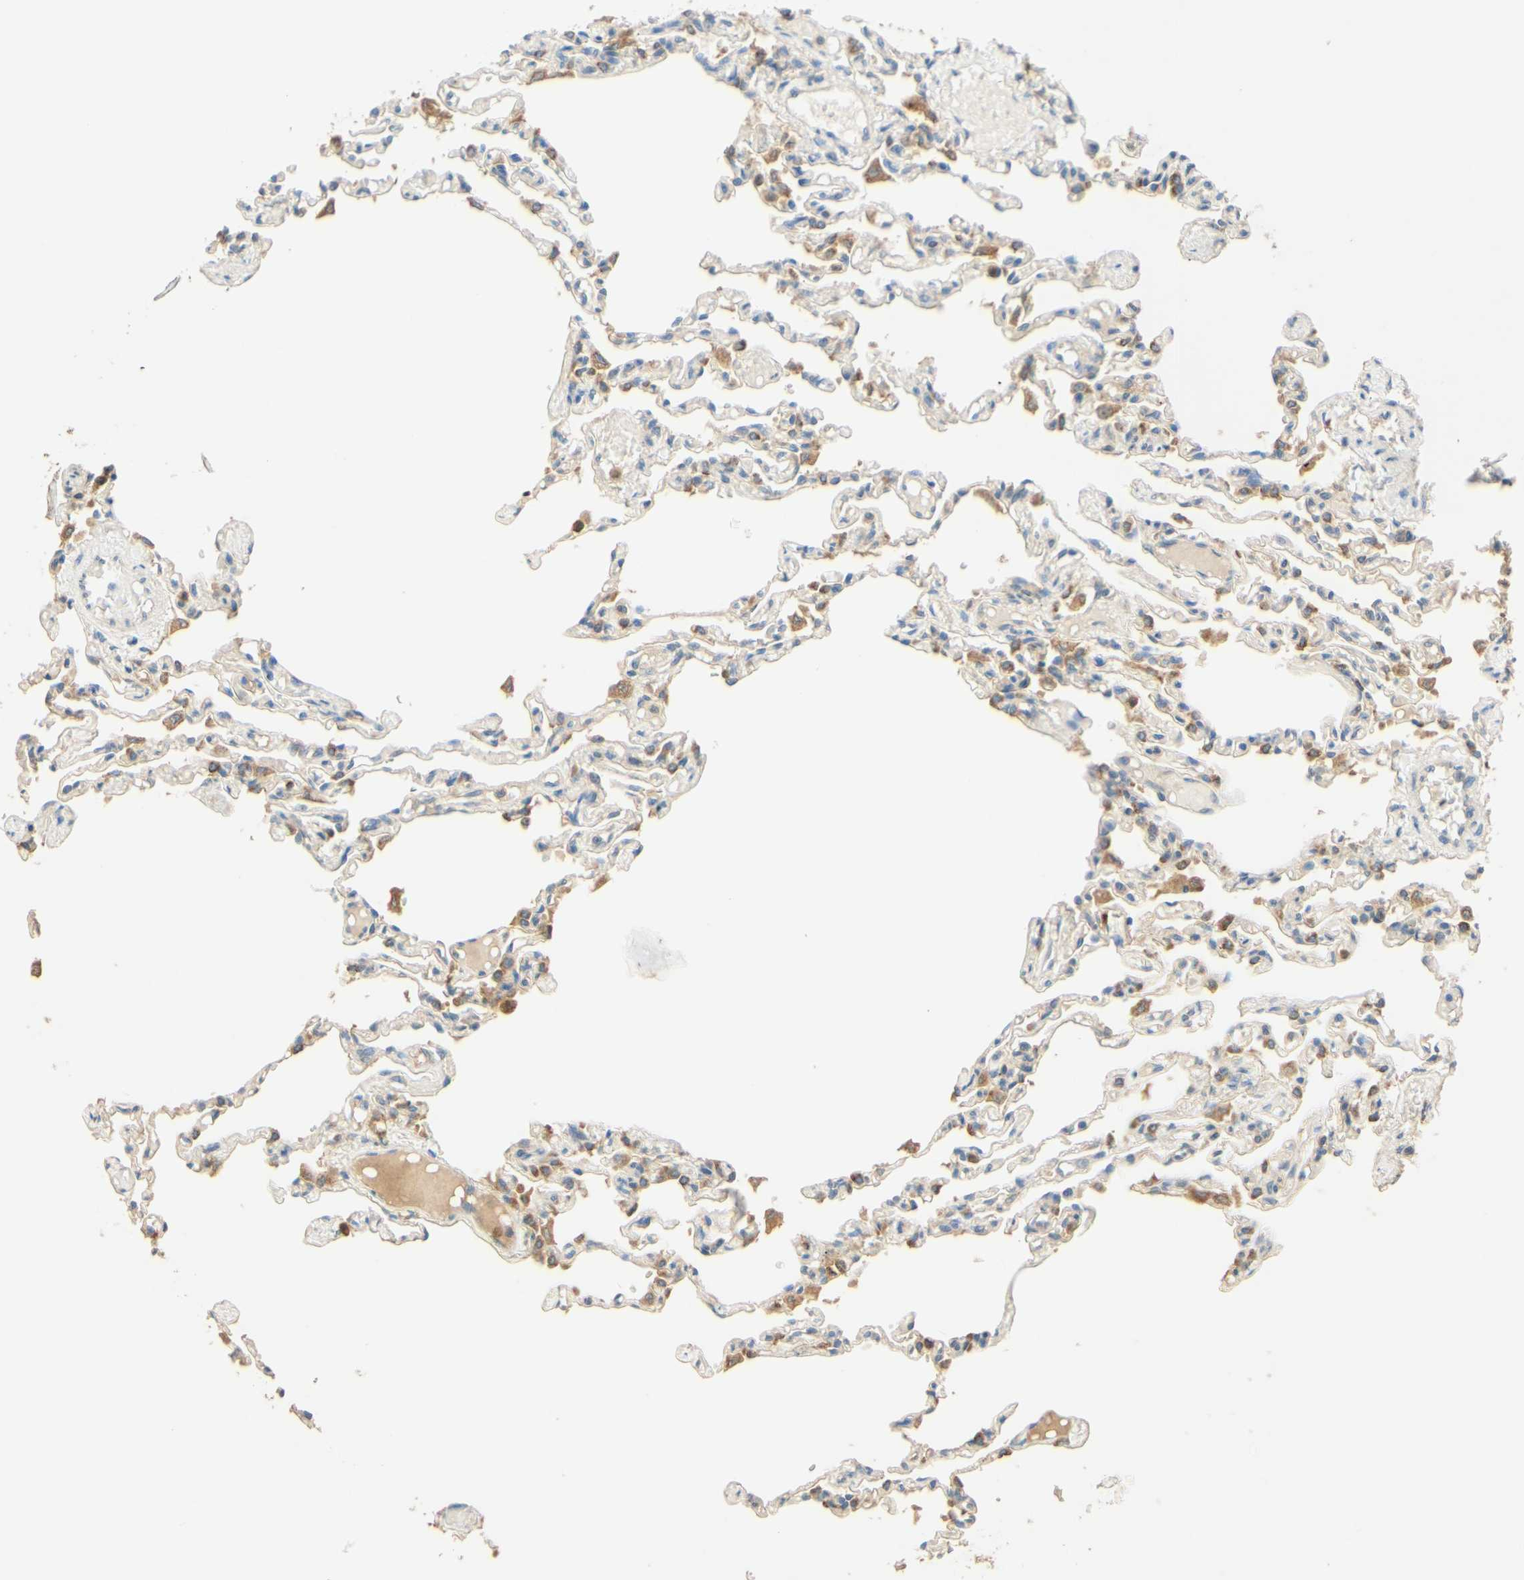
{"staining": {"intensity": "moderate", "quantity": "25%-75%", "location": "cytoplasmic/membranous"}, "tissue": "lung", "cell_type": "Alveolar cells", "image_type": "normal", "snomed": [{"axis": "morphology", "description": "Normal tissue, NOS"}, {"axis": "topography", "description": "Lung"}], "caption": "The immunohistochemical stain highlights moderate cytoplasmic/membranous staining in alveolar cells of unremarkable lung.", "gene": "ENTREP2", "patient": {"sex": "male", "age": 21}}